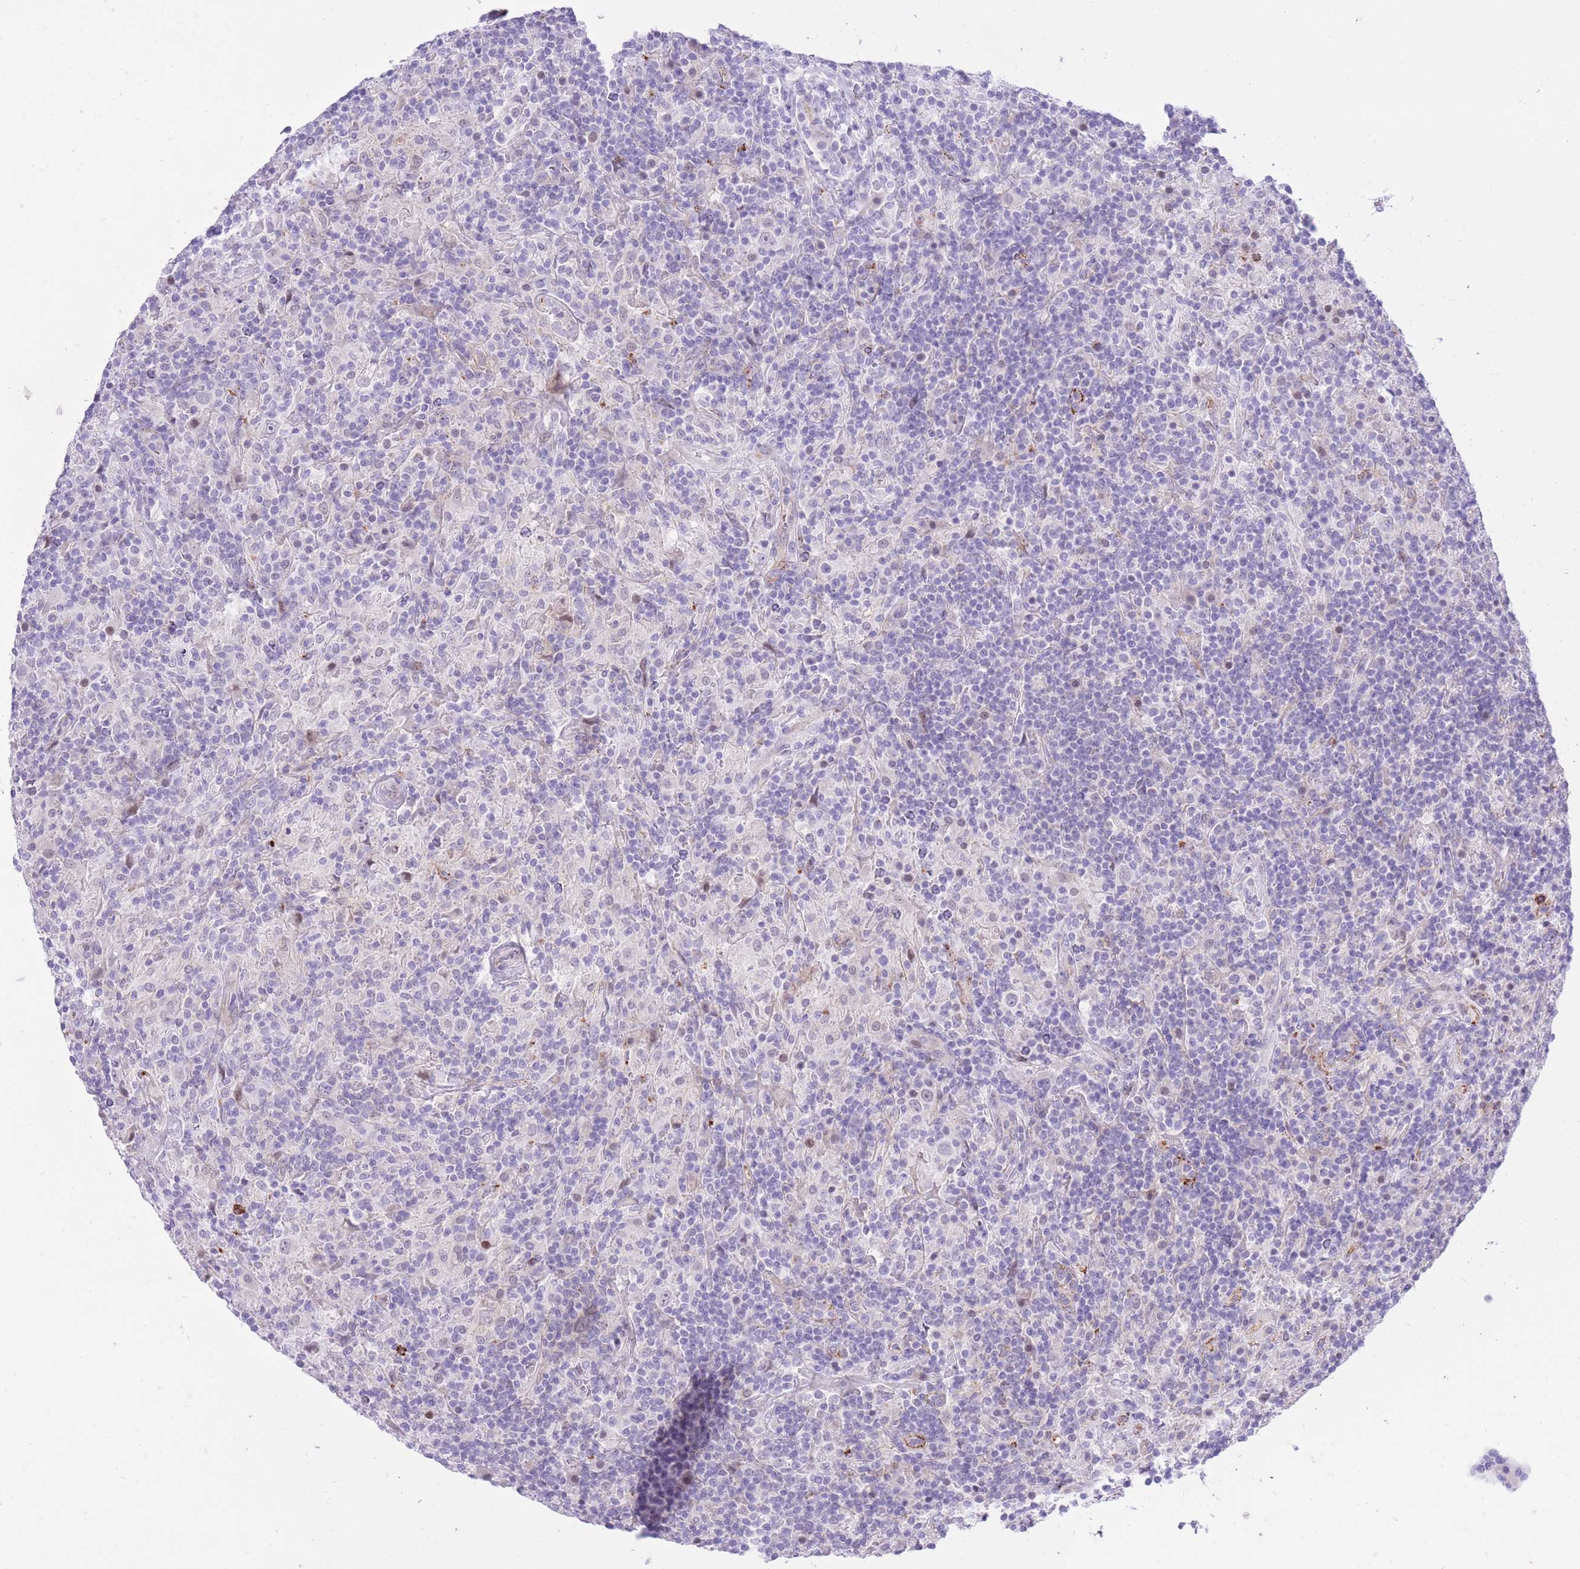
{"staining": {"intensity": "negative", "quantity": "none", "location": "none"}, "tissue": "lymphoma", "cell_type": "Tumor cells", "image_type": "cancer", "snomed": [{"axis": "morphology", "description": "Hodgkin's disease, NOS"}, {"axis": "topography", "description": "Lymph node"}], "caption": "Lymphoma stained for a protein using immunohistochemistry shows no staining tumor cells.", "gene": "MEIS3", "patient": {"sex": "male", "age": 70}}